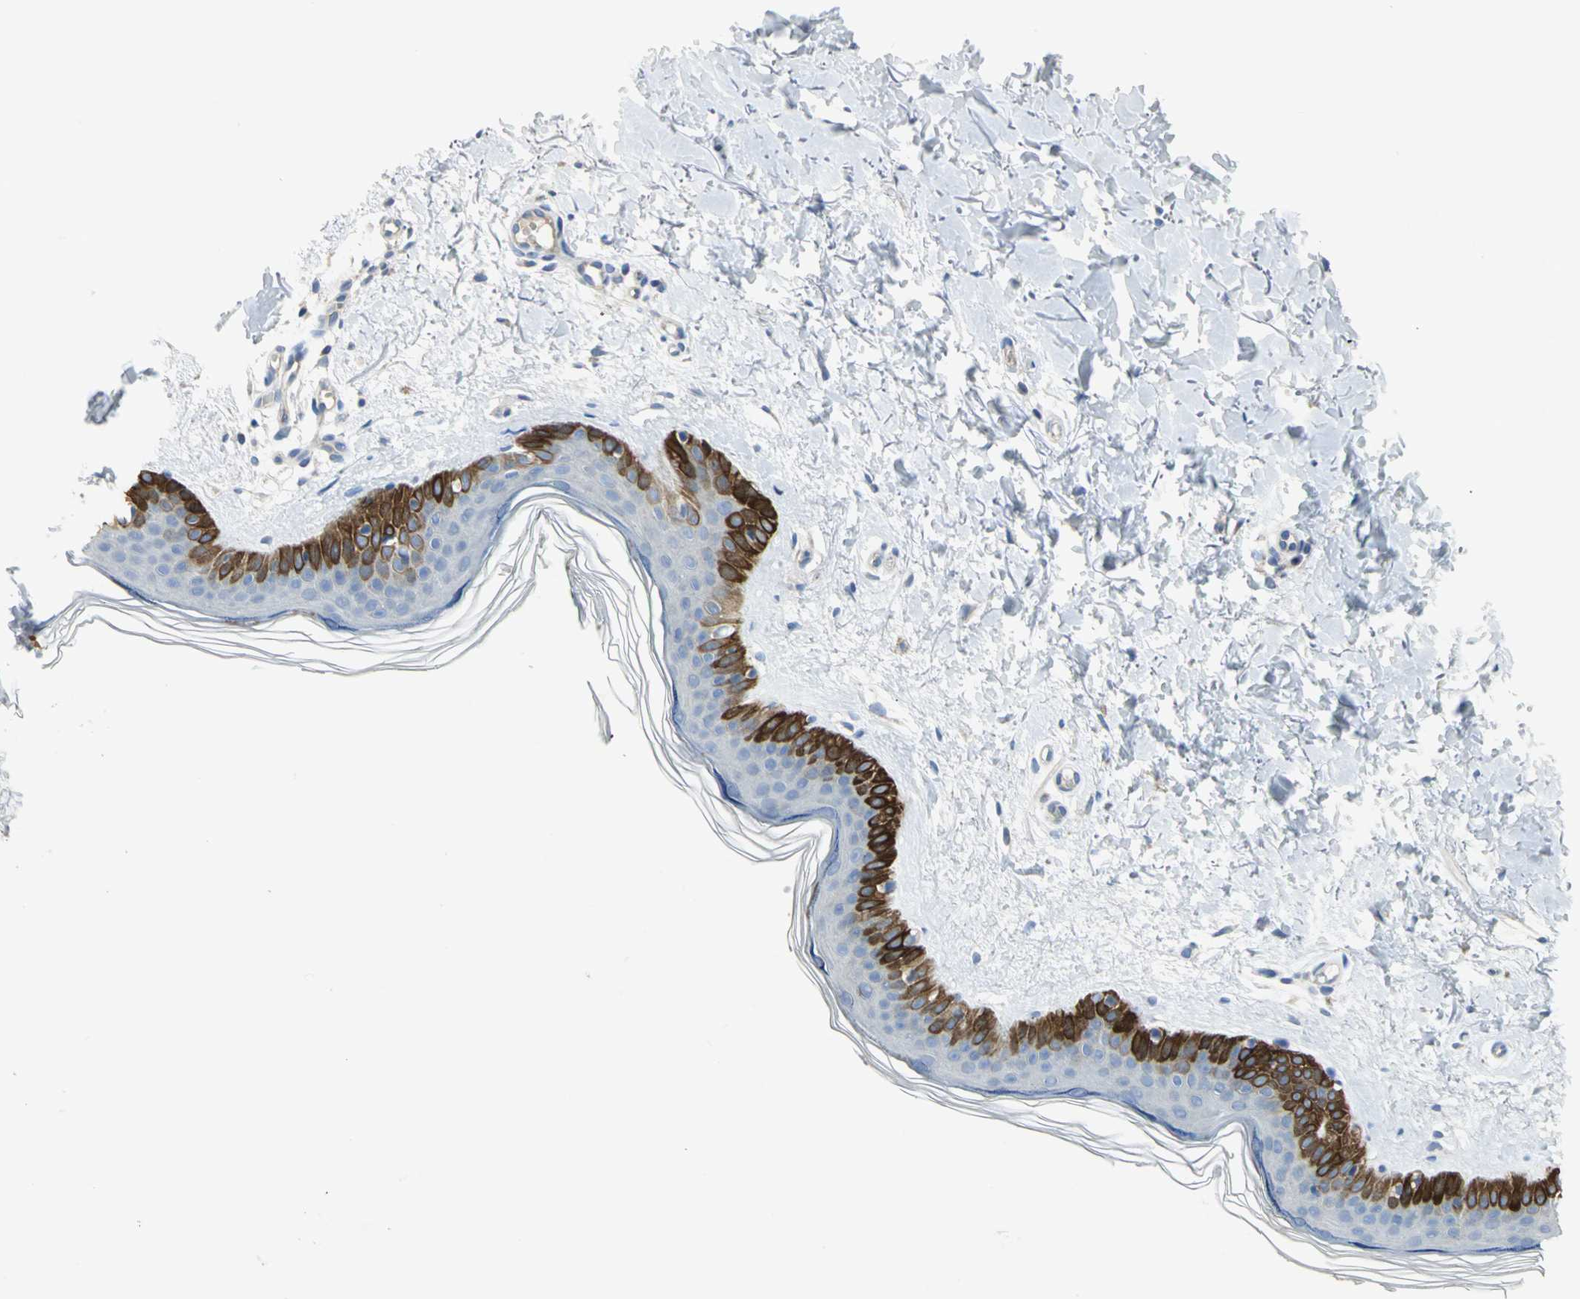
{"staining": {"intensity": "weak", "quantity": ">75%", "location": "cytoplasmic/membranous"}, "tissue": "skin", "cell_type": "Fibroblasts", "image_type": "normal", "snomed": [{"axis": "morphology", "description": "Normal tissue, NOS"}, {"axis": "topography", "description": "Skin"}], "caption": "Immunohistochemistry (IHC) (DAB (3,3'-diaminobenzidine)) staining of unremarkable skin reveals weak cytoplasmic/membranous protein staining in about >75% of fibroblasts.", "gene": "HTR1F", "patient": {"sex": "female", "age": 56}}